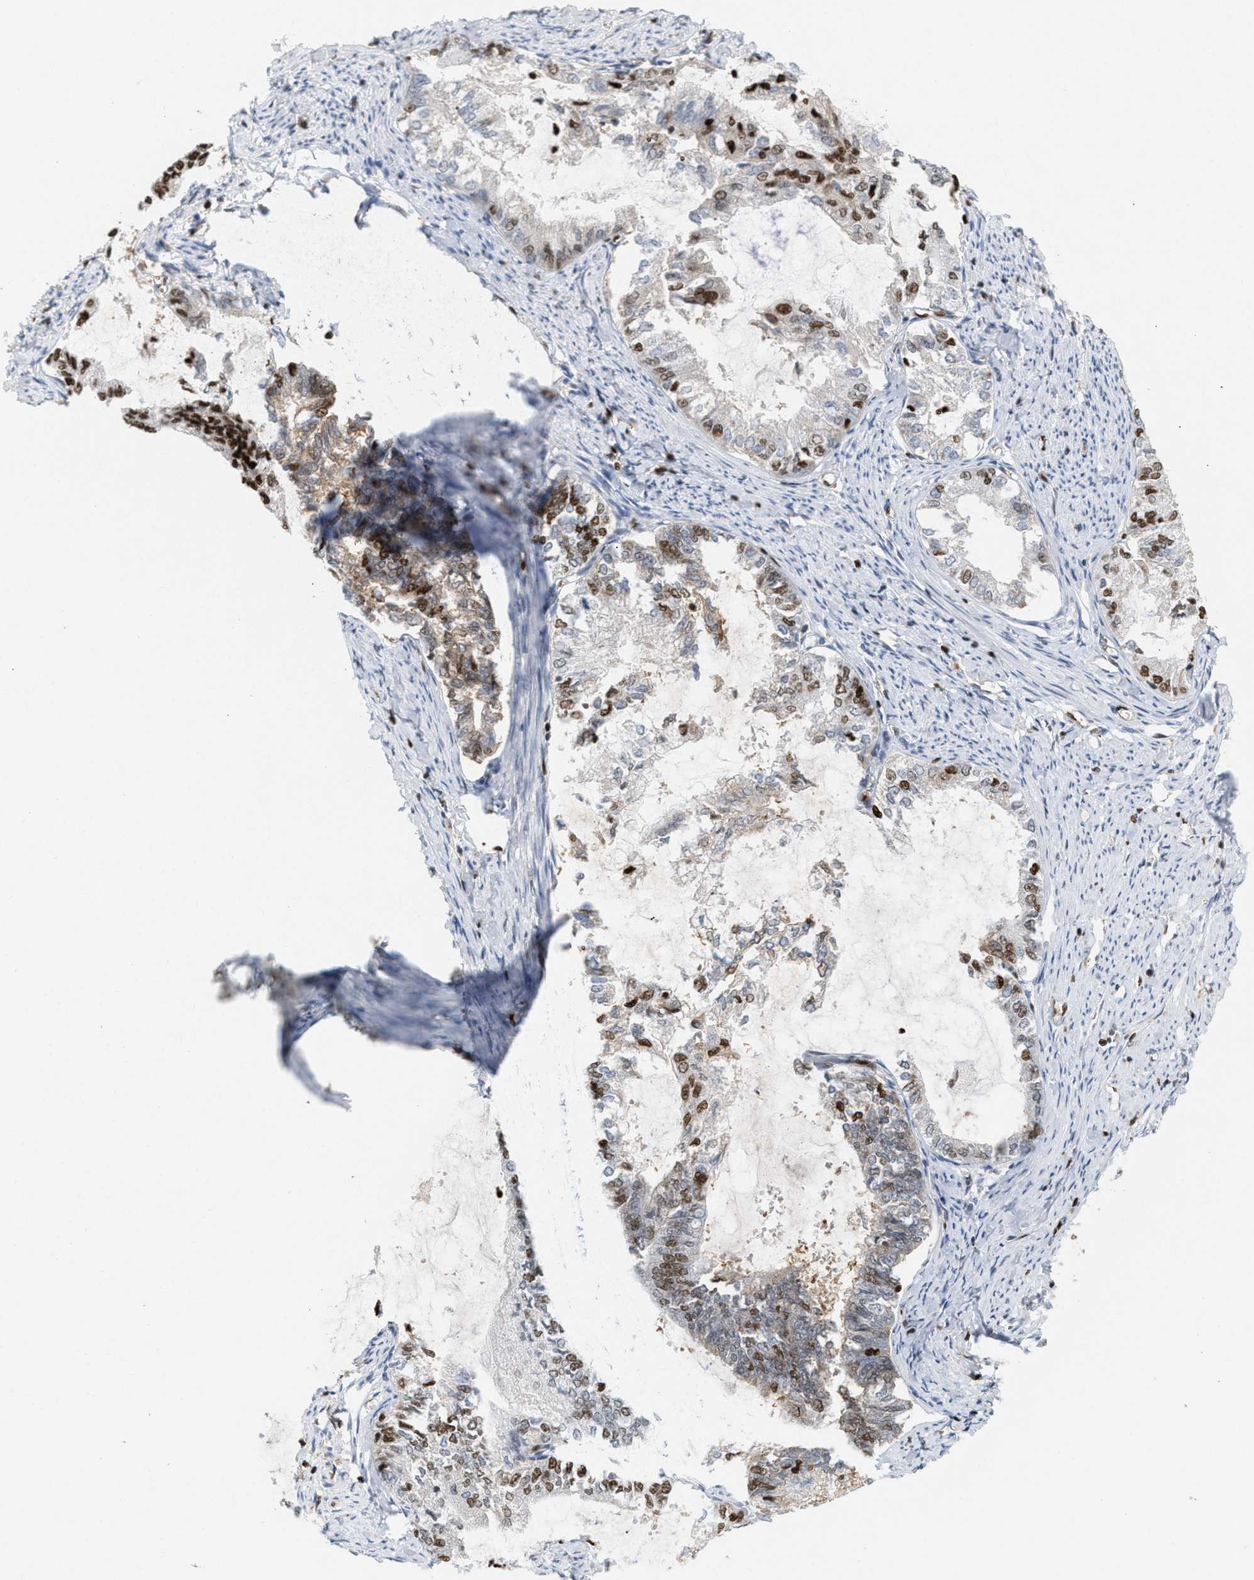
{"staining": {"intensity": "moderate", "quantity": ">75%", "location": "nuclear"}, "tissue": "endometrial cancer", "cell_type": "Tumor cells", "image_type": "cancer", "snomed": [{"axis": "morphology", "description": "Adenocarcinoma, NOS"}, {"axis": "topography", "description": "Endometrium"}], "caption": "A high-resolution micrograph shows immunohistochemistry (IHC) staining of endometrial cancer (adenocarcinoma), which demonstrates moderate nuclear positivity in about >75% of tumor cells.", "gene": "RNASEK-C17orf49", "patient": {"sex": "female", "age": 86}}